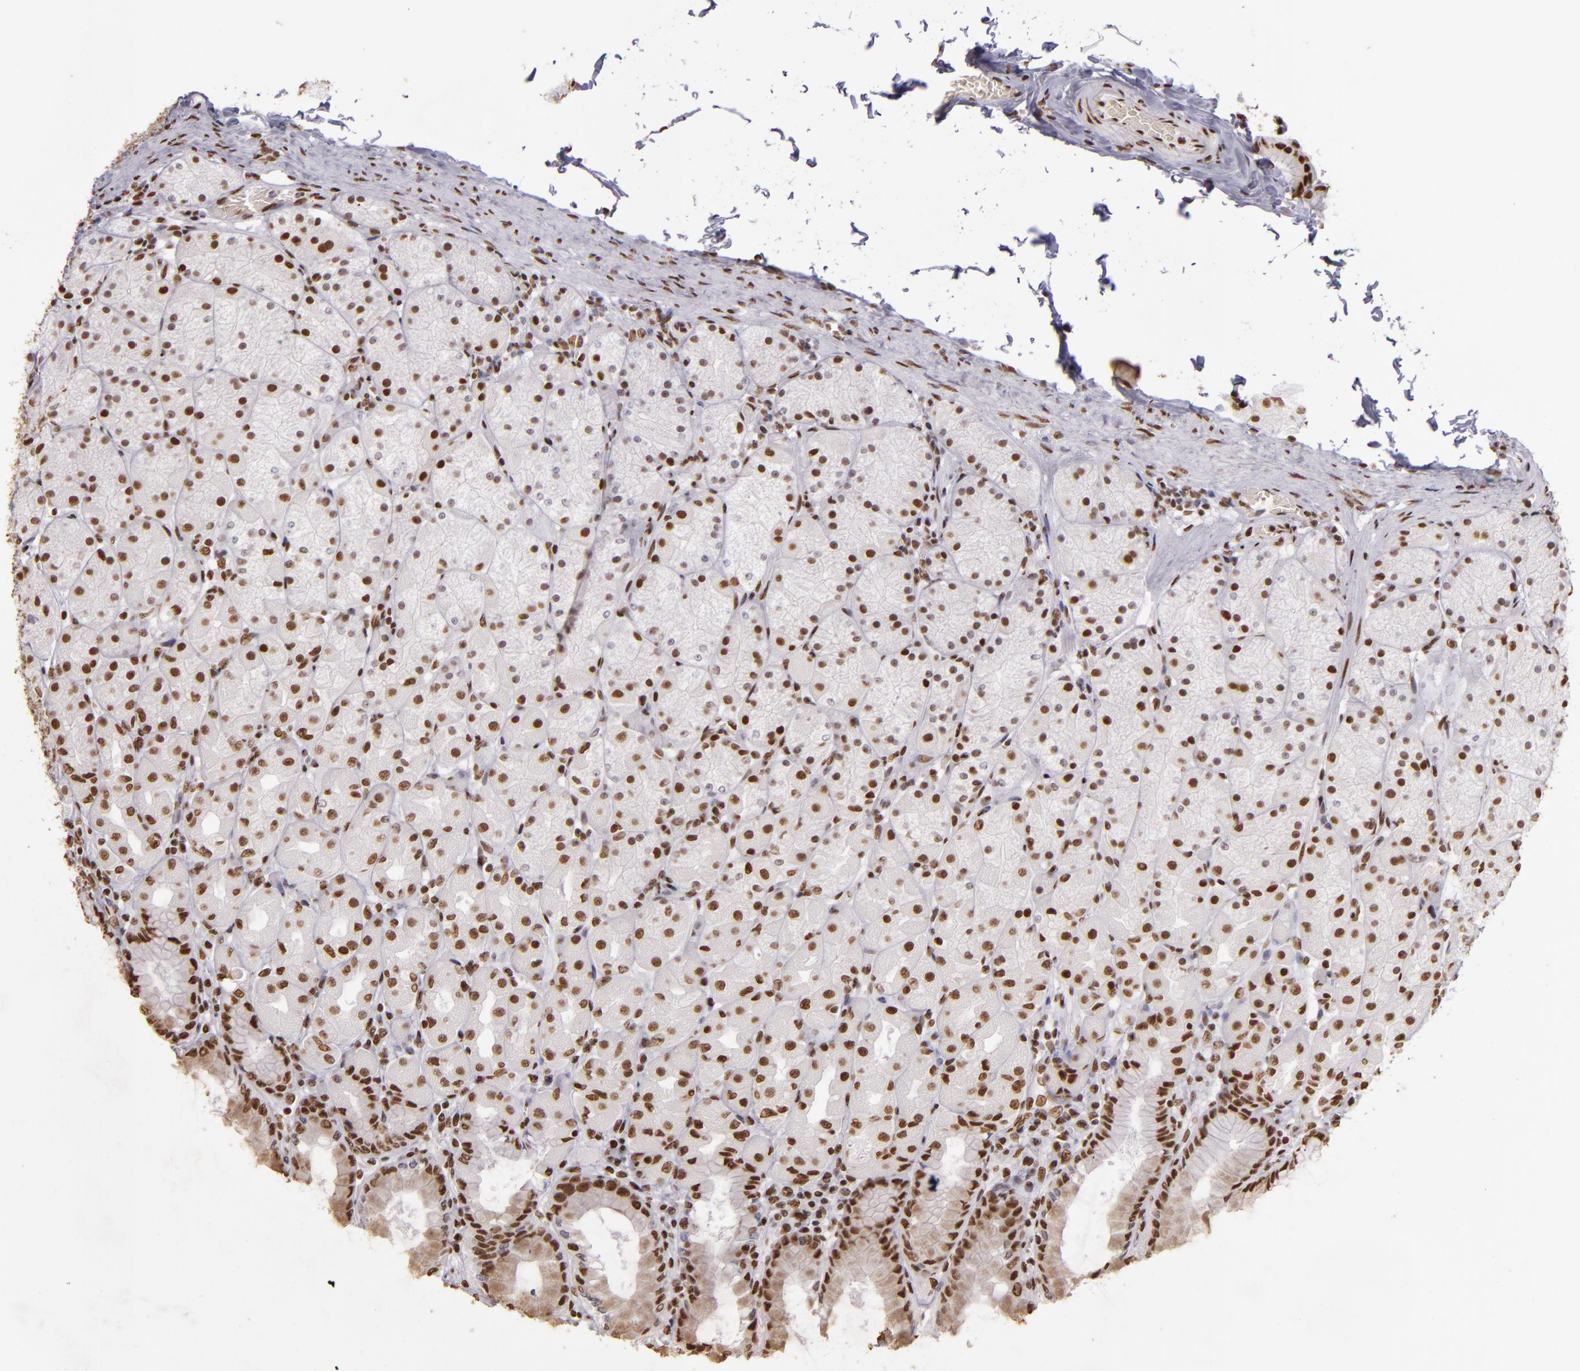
{"staining": {"intensity": "moderate", "quantity": ">75%", "location": "nuclear"}, "tissue": "stomach", "cell_type": "Glandular cells", "image_type": "normal", "snomed": [{"axis": "morphology", "description": "Normal tissue, NOS"}, {"axis": "topography", "description": "Stomach, upper"}], "caption": "Immunohistochemistry (IHC) histopathology image of normal stomach: human stomach stained using IHC exhibits medium levels of moderate protein expression localized specifically in the nuclear of glandular cells, appearing as a nuclear brown color.", "gene": "PAPOLA", "patient": {"sex": "female", "age": 56}}